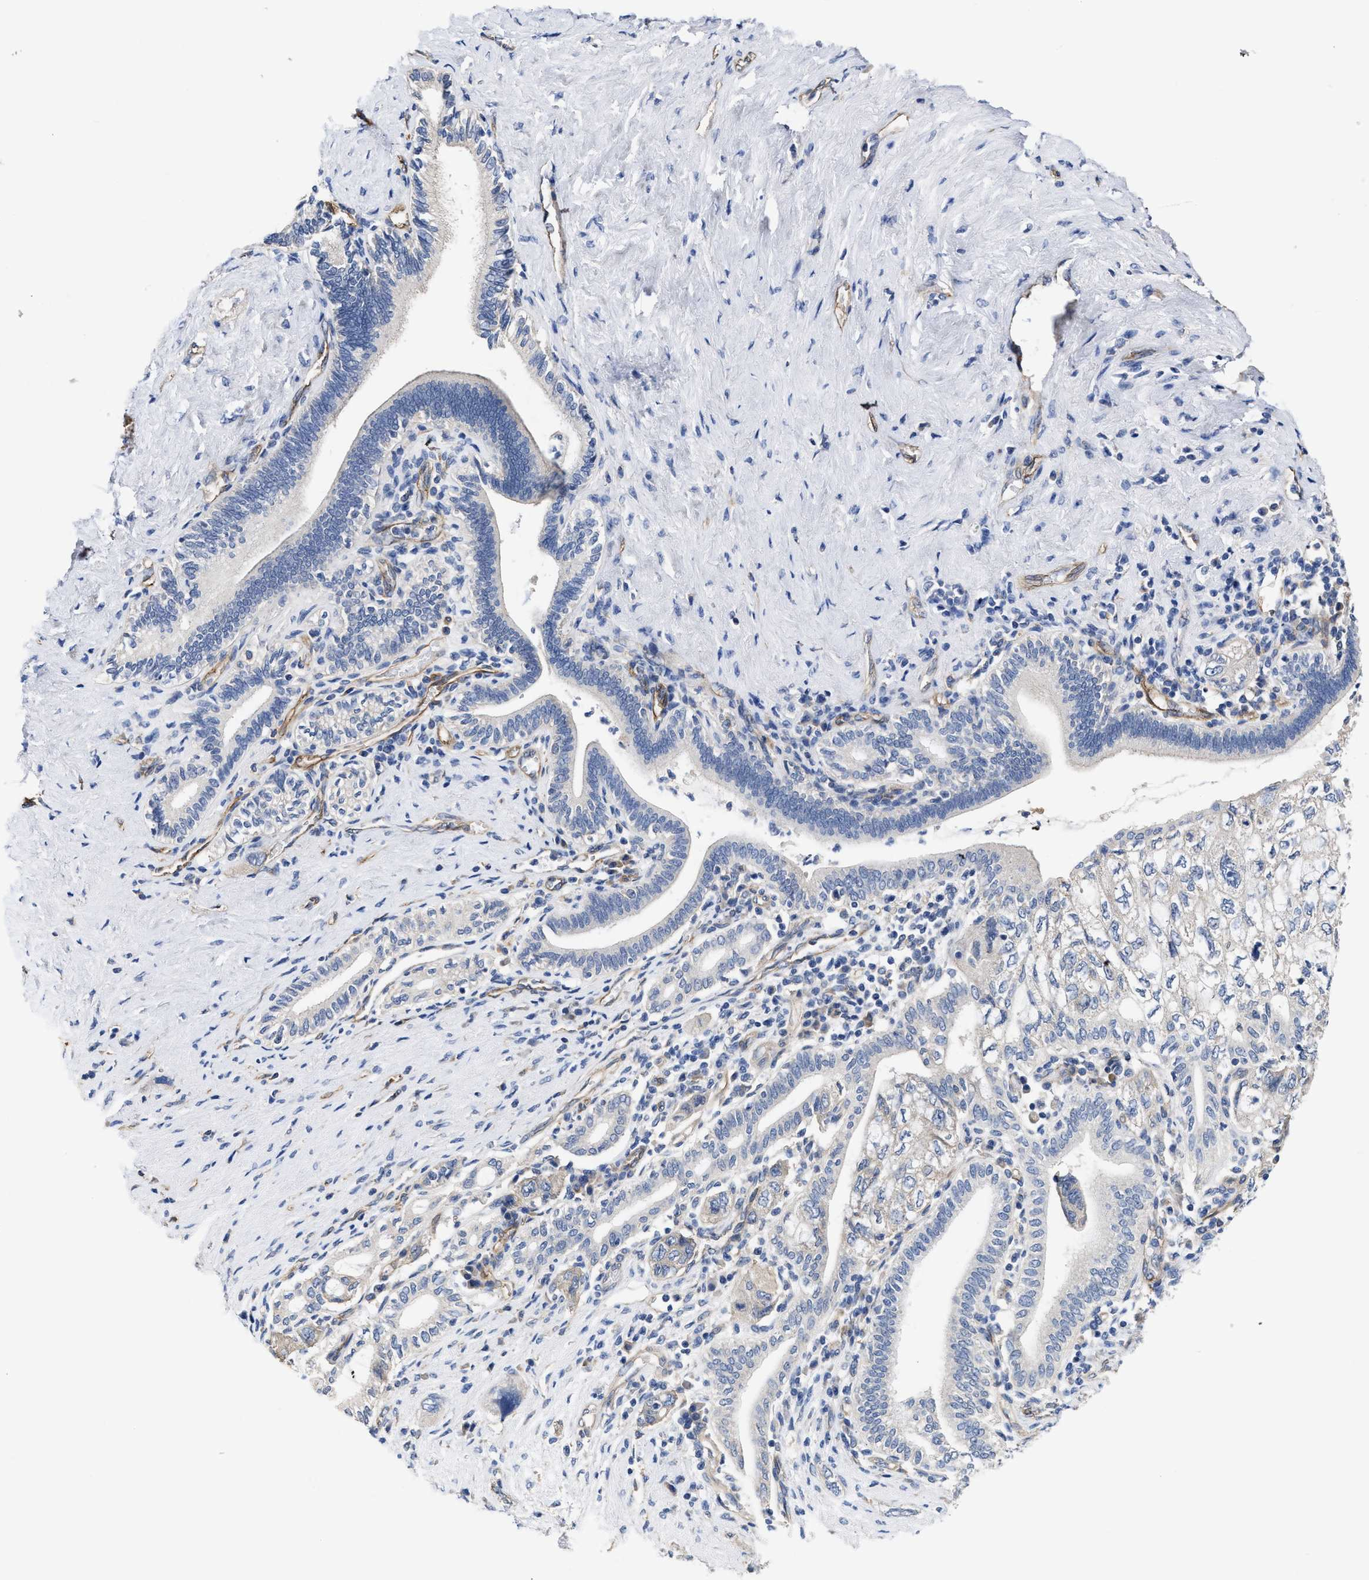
{"staining": {"intensity": "weak", "quantity": "<25%", "location": "cytoplasmic/membranous"}, "tissue": "pancreatic cancer", "cell_type": "Tumor cells", "image_type": "cancer", "snomed": [{"axis": "morphology", "description": "Adenocarcinoma, NOS"}, {"axis": "topography", "description": "Pancreas"}], "caption": "Immunohistochemistry (IHC) histopathology image of human pancreatic cancer (adenocarcinoma) stained for a protein (brown), which shows no expression in tumor cells.", "gene": "C22orf42", "patient": {"sex": "female", "age": 73}}